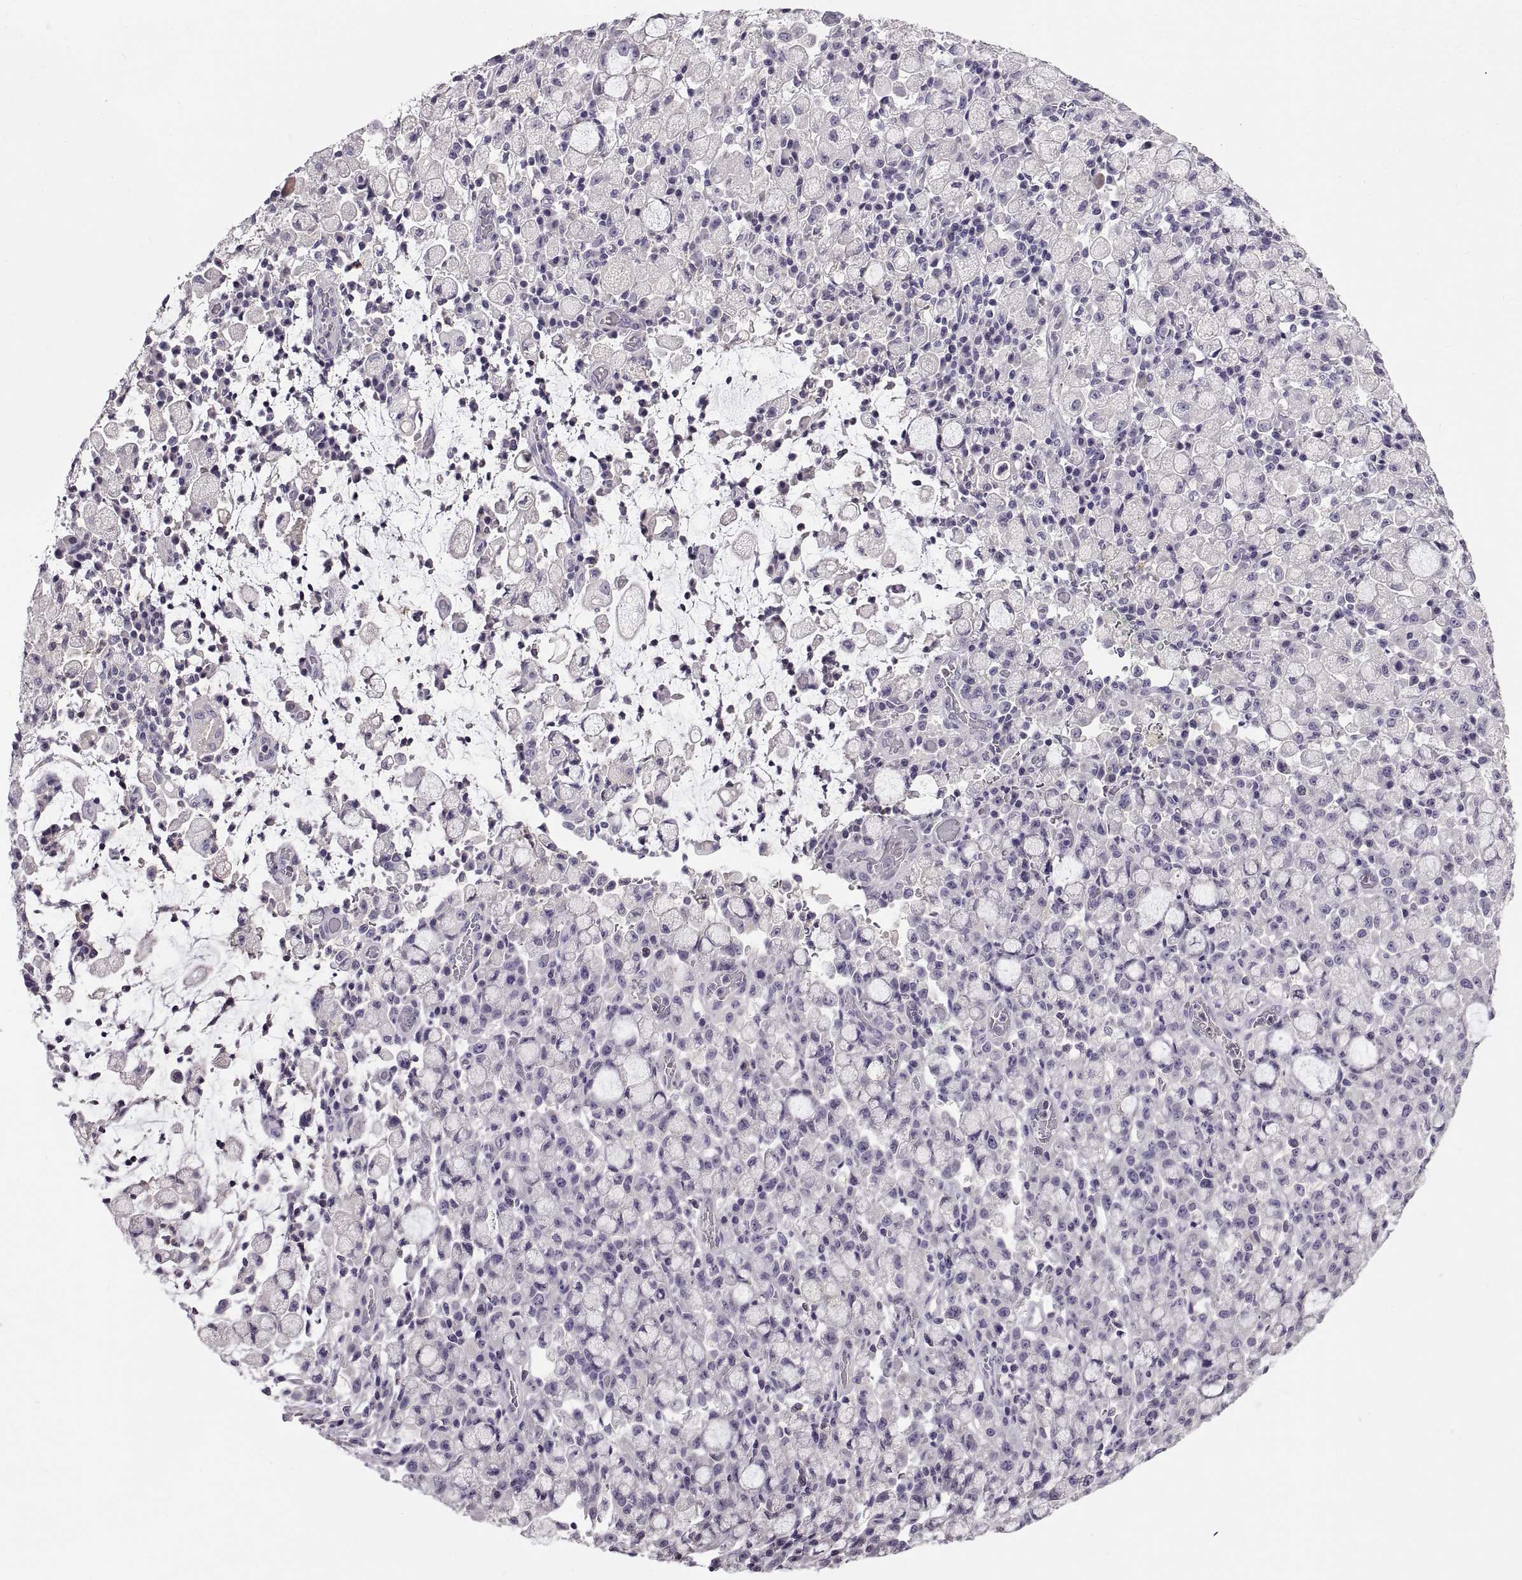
{"staining": {"intensity": "negative", "quantity": "none", "location": "none"}, "tissue": "stomach cancer", "cell_type": "Tumor cells", "image_type": "cancer", "snomed": [{"axis": "morphology", "description": "Adenocarcinoma, NOS"}, {"axis": "topography", "description": "Stomach"}], "caption": "Immunohistochemical staining of human stomach cancer (adenocarcinoma) shows no significant staining in tumor cells.", "gene": "ADAM32", "patient": {"sex": "male", "age": 58}}